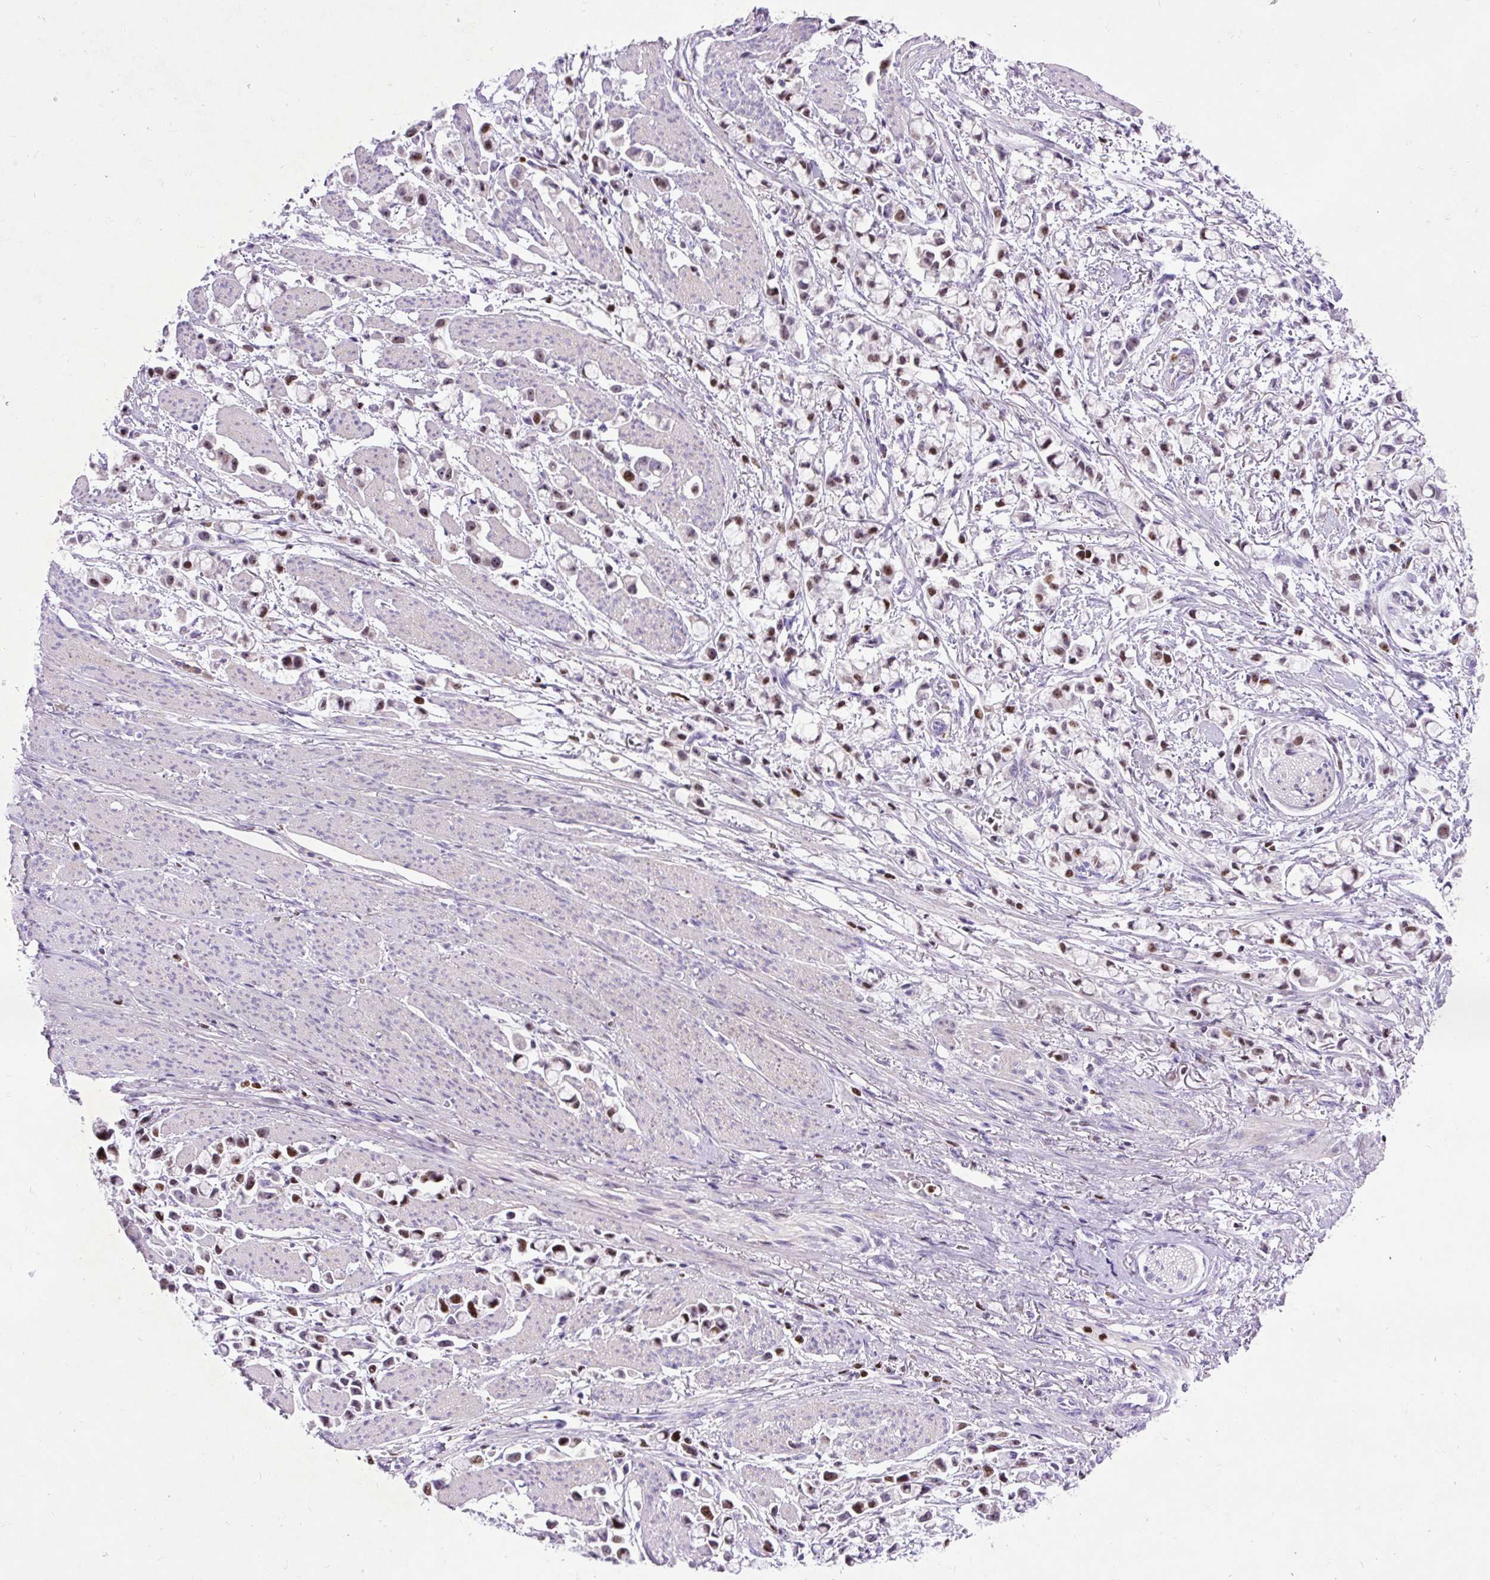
{"staining": {"intensity": "moderate", "quantity": ">75%", "location": "nuclear"}, "tissue": "stomach cancer", "cell_type": "Tumor cells", "image_type": "cancer", "snomed": [{"axis": "morphology", "description": "Adenocarcinoma, NOS"}, {"axis": "topography", "description": "Stomach"}], "caption": "There is medium levels of moderate nuclear expression in tumor cells of adenocarcinoma (stomach), as demonstrated by immunohistochemical staining (brown color).", "gene": "SPC24", "patient": {"sex": "female", "age": 81}}